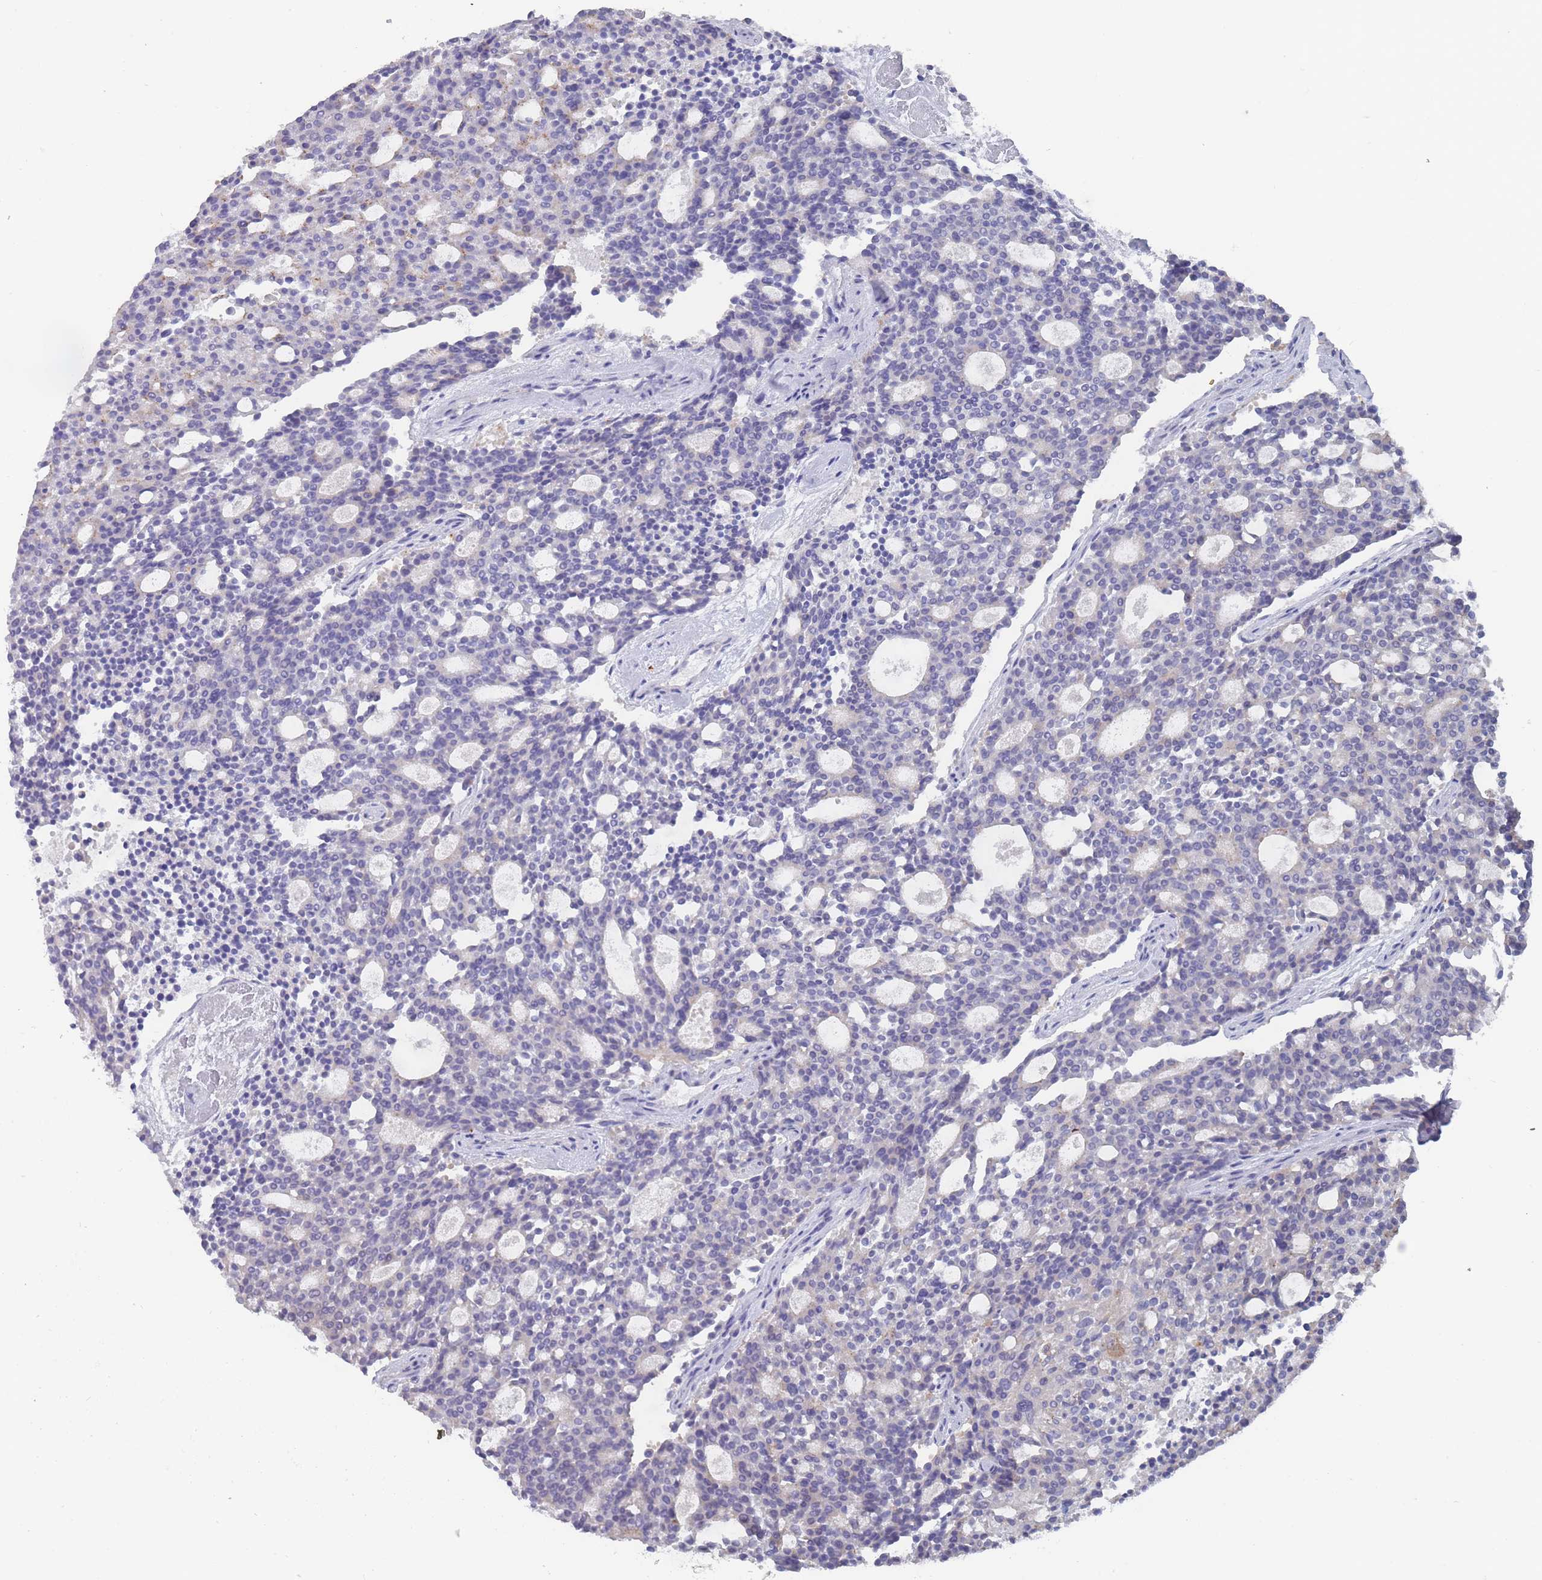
{"staining": {"intensity": "negative", "quantity": "none", "location": "none"}, "tissue": "carcinoid", "cell_type": "Tumor cells", "image_type": "cancer", "snomed": [{"axis": "morphology", "description": "Carcinoid, malignant, NOS"}, {"axis": "topography", "description": "Pancreas"}], "caption": "DAB (3,3'-diaminobenzidine) immunohistochemical staining of human carcinoid shows no significant positivity in tumor cells.", "gene": "CYP51A1", "patient": {"sex": "female", "age": 54}}